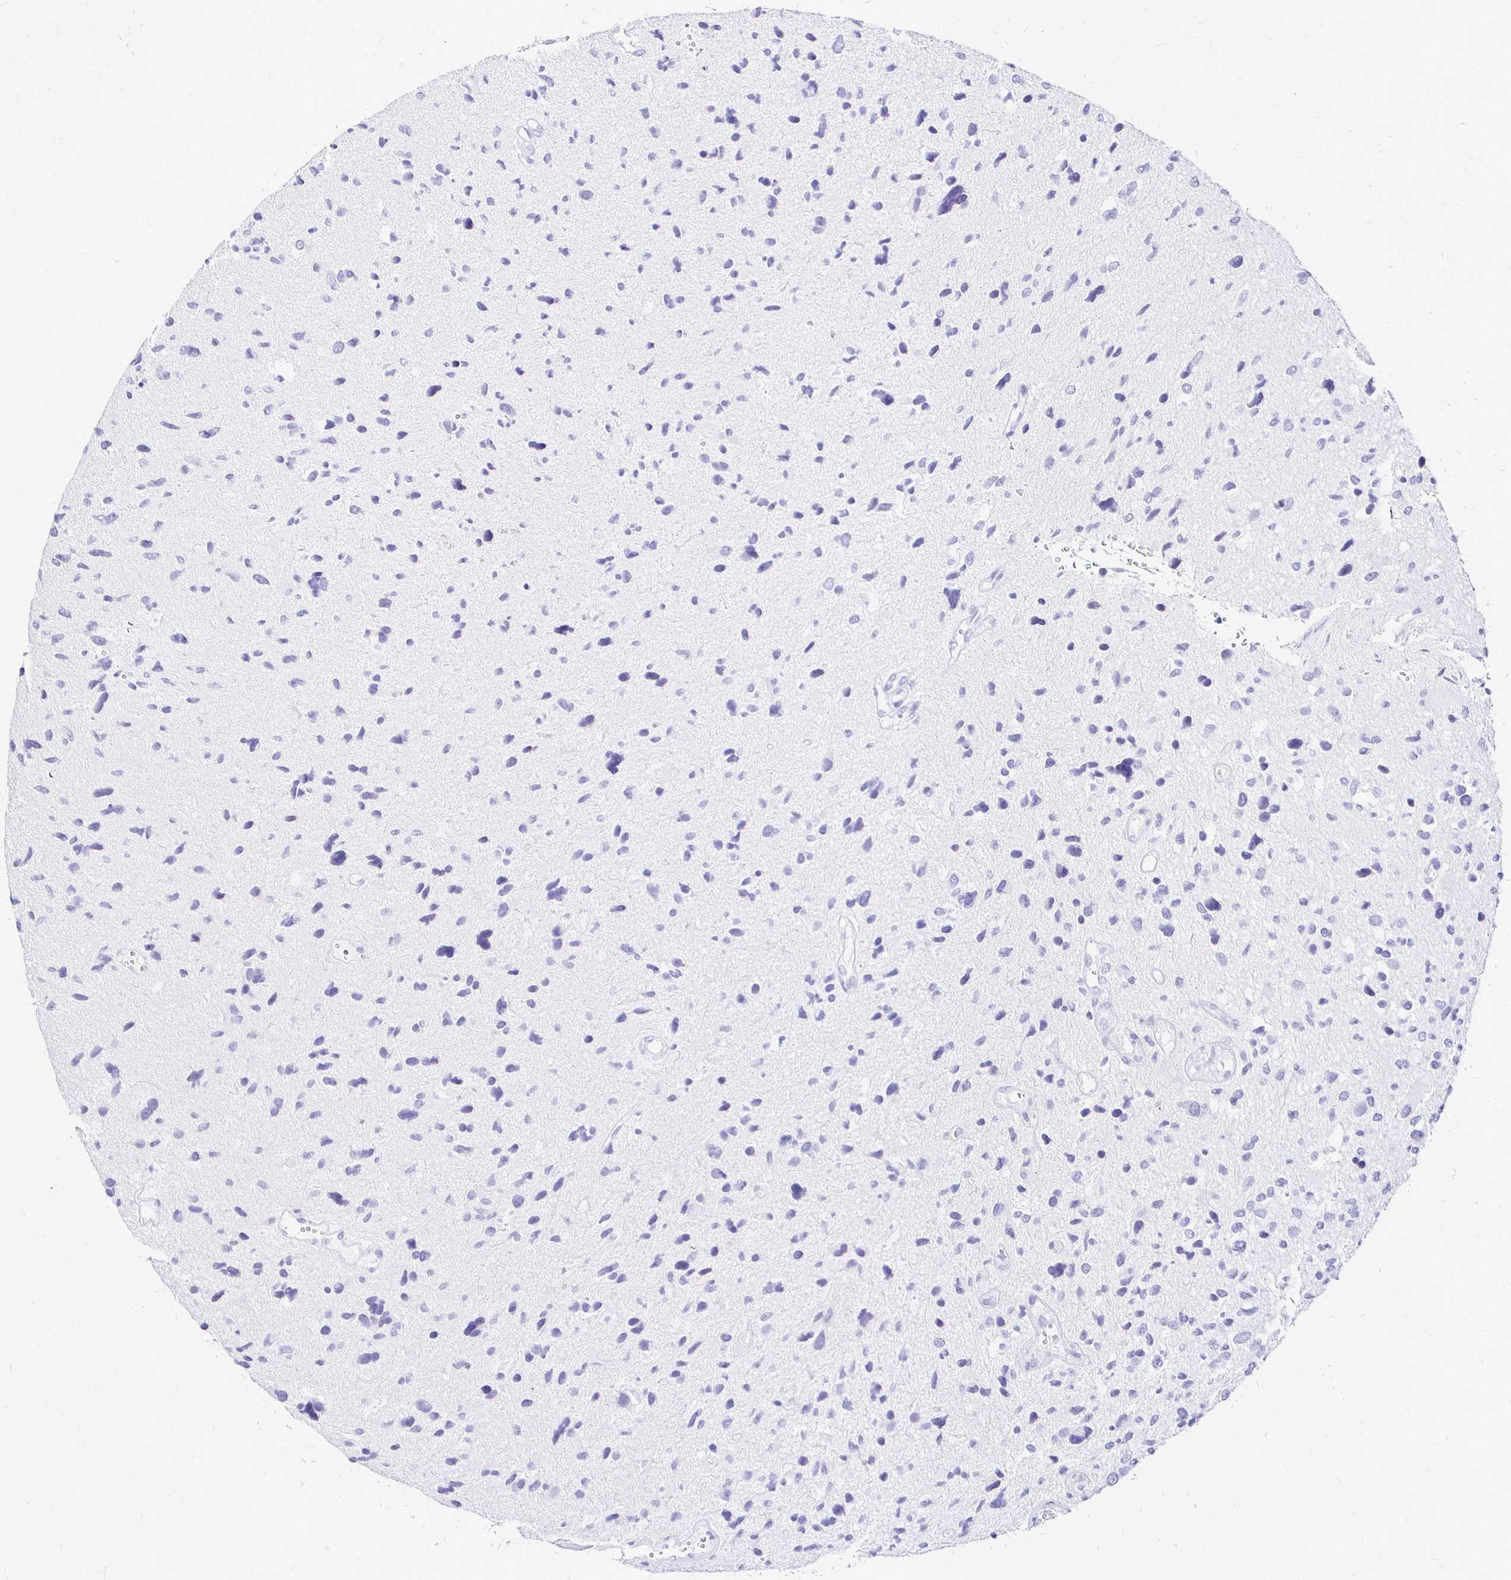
{"staining": {"intensity": "negative", "quantity": "none", "location": "none"}, "tissue": "glioma", "cell_type": "Tumor cells", "image_type": "cancer", "snomed": [{"axis": "morphology", "description": "Glioma, malignant, High grade"}, {"axis": "topography", "description": "Brain"}], "caption": "There is no significant expression in tumor cells of malignant glioma (high-grade). The staining was performed using DAB to visualize the protein expression in brown, while the nuclei were stained in blue with hematoxylin (Magnification: 20x).", "gene": "IRGC", "patient": {"sex": "female", "age": 11}}